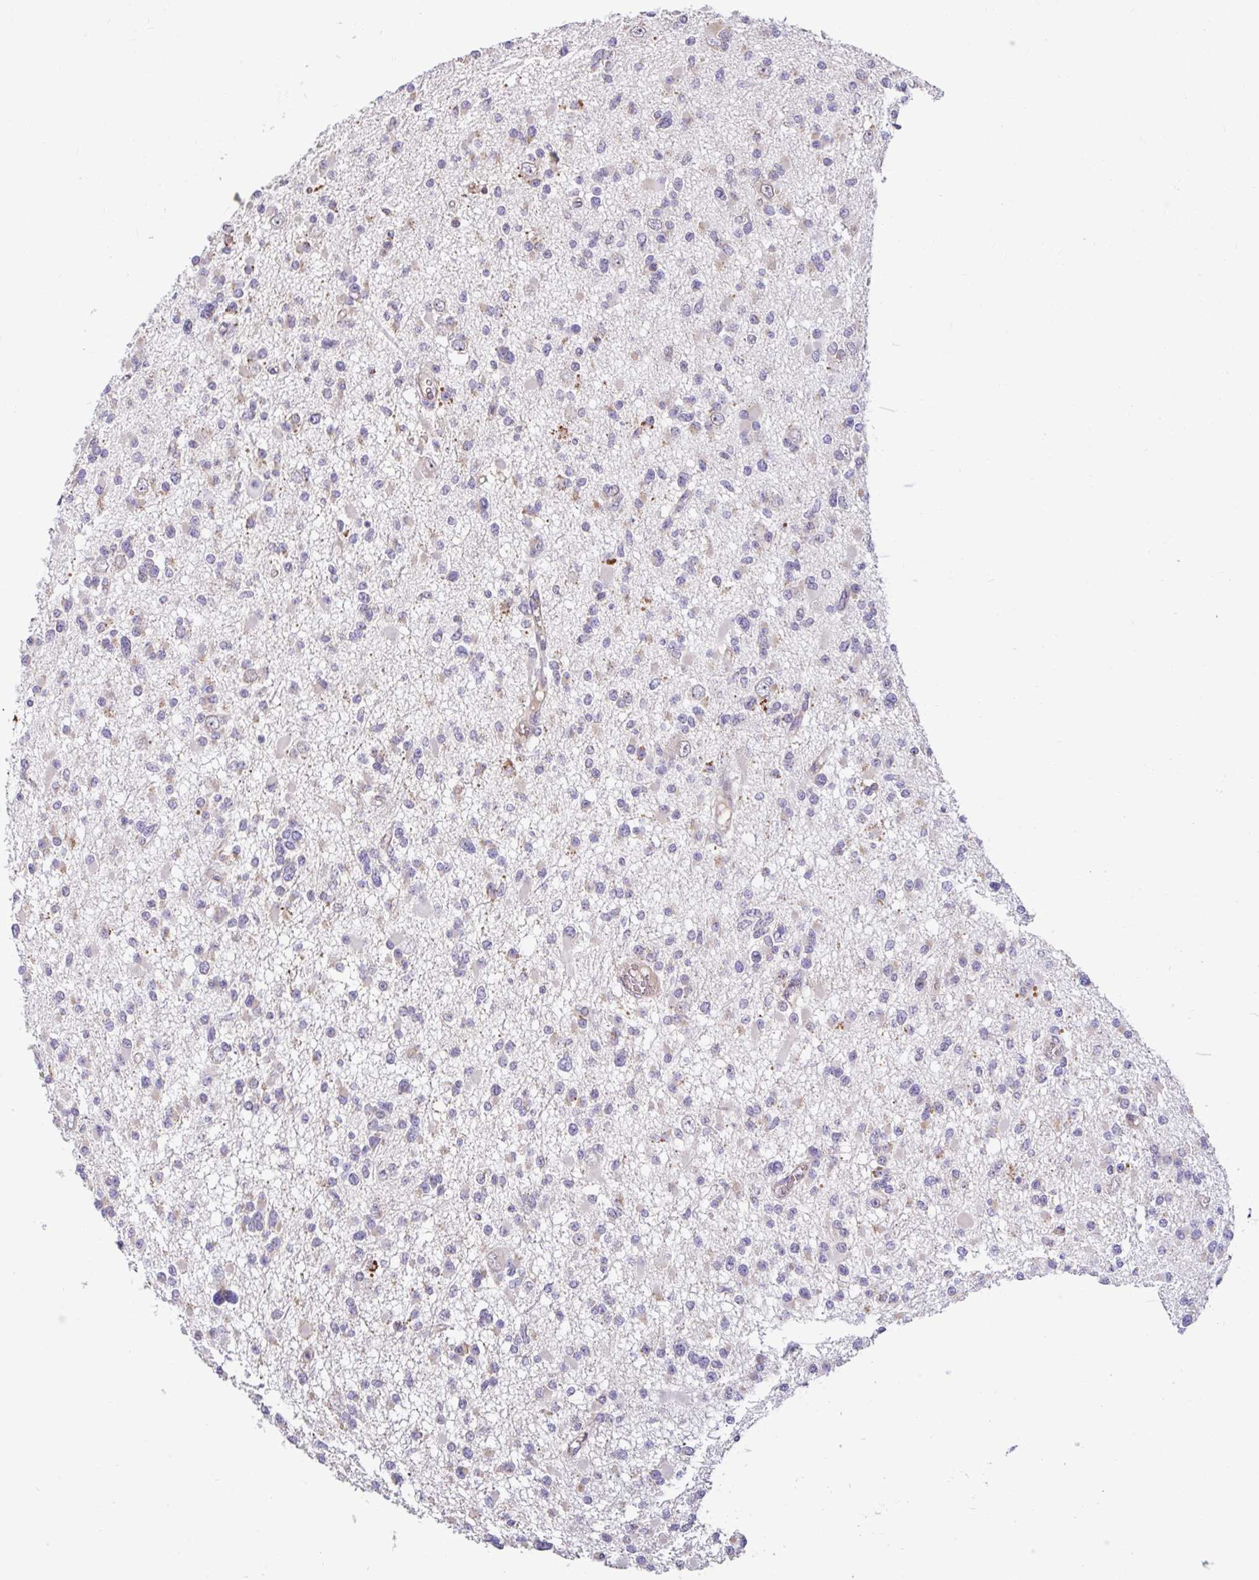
{"staining": {"intensity": "negative", "quantity": "none", "location": "none"}, "tissue": "glioma", "cell_type": "Tumor cells", "image_type": "cancer", "snomed": [{"axis": "morphology", "description": "Glioma, malignant, Low grade"}, {"axis": "topography", "description": "Brain"}], "caption": "Malignant glioma (low-grade) was stained to show a protein in brown. There is no significant staining in tumor cells.", "gene": "NT5C1B", "patient": {"sex": "female", "age": 22}}